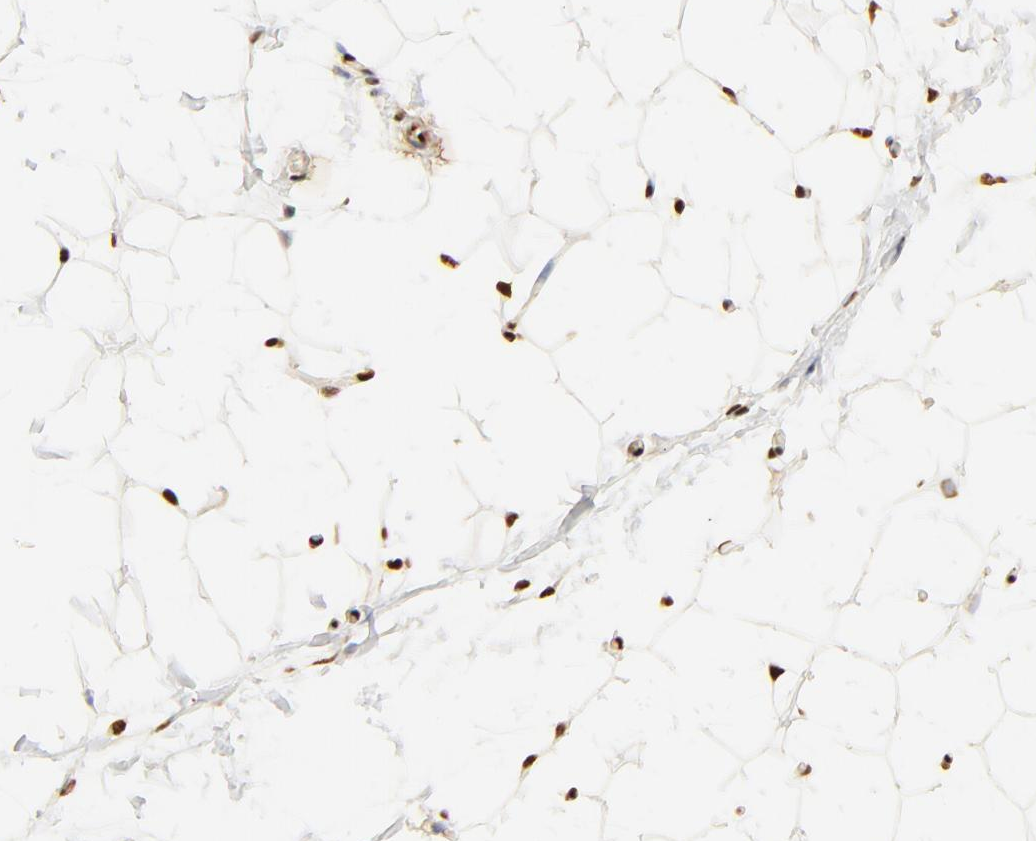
{"staining": {"intensity": "strong", "quantity": ">75%", "location": "cytoplasmic/membranous,nuclear"}, "tissue": "adipose tissue", "cell_type": "Adipocytes", "image_type": "normal", "snomed": [{"axis": "morphology", "description": "Normal tissue, NOS"}, {"axis": "topography", "description": "Soft tissue"}], "caption": "Strong cytoplasmic/membranous,nuclear protein staining is appreciated in approximately >75% of adipocytes in adipose tissue.", "gene": "FAM50A", "patient": {"sex": "male", "age": 26}}